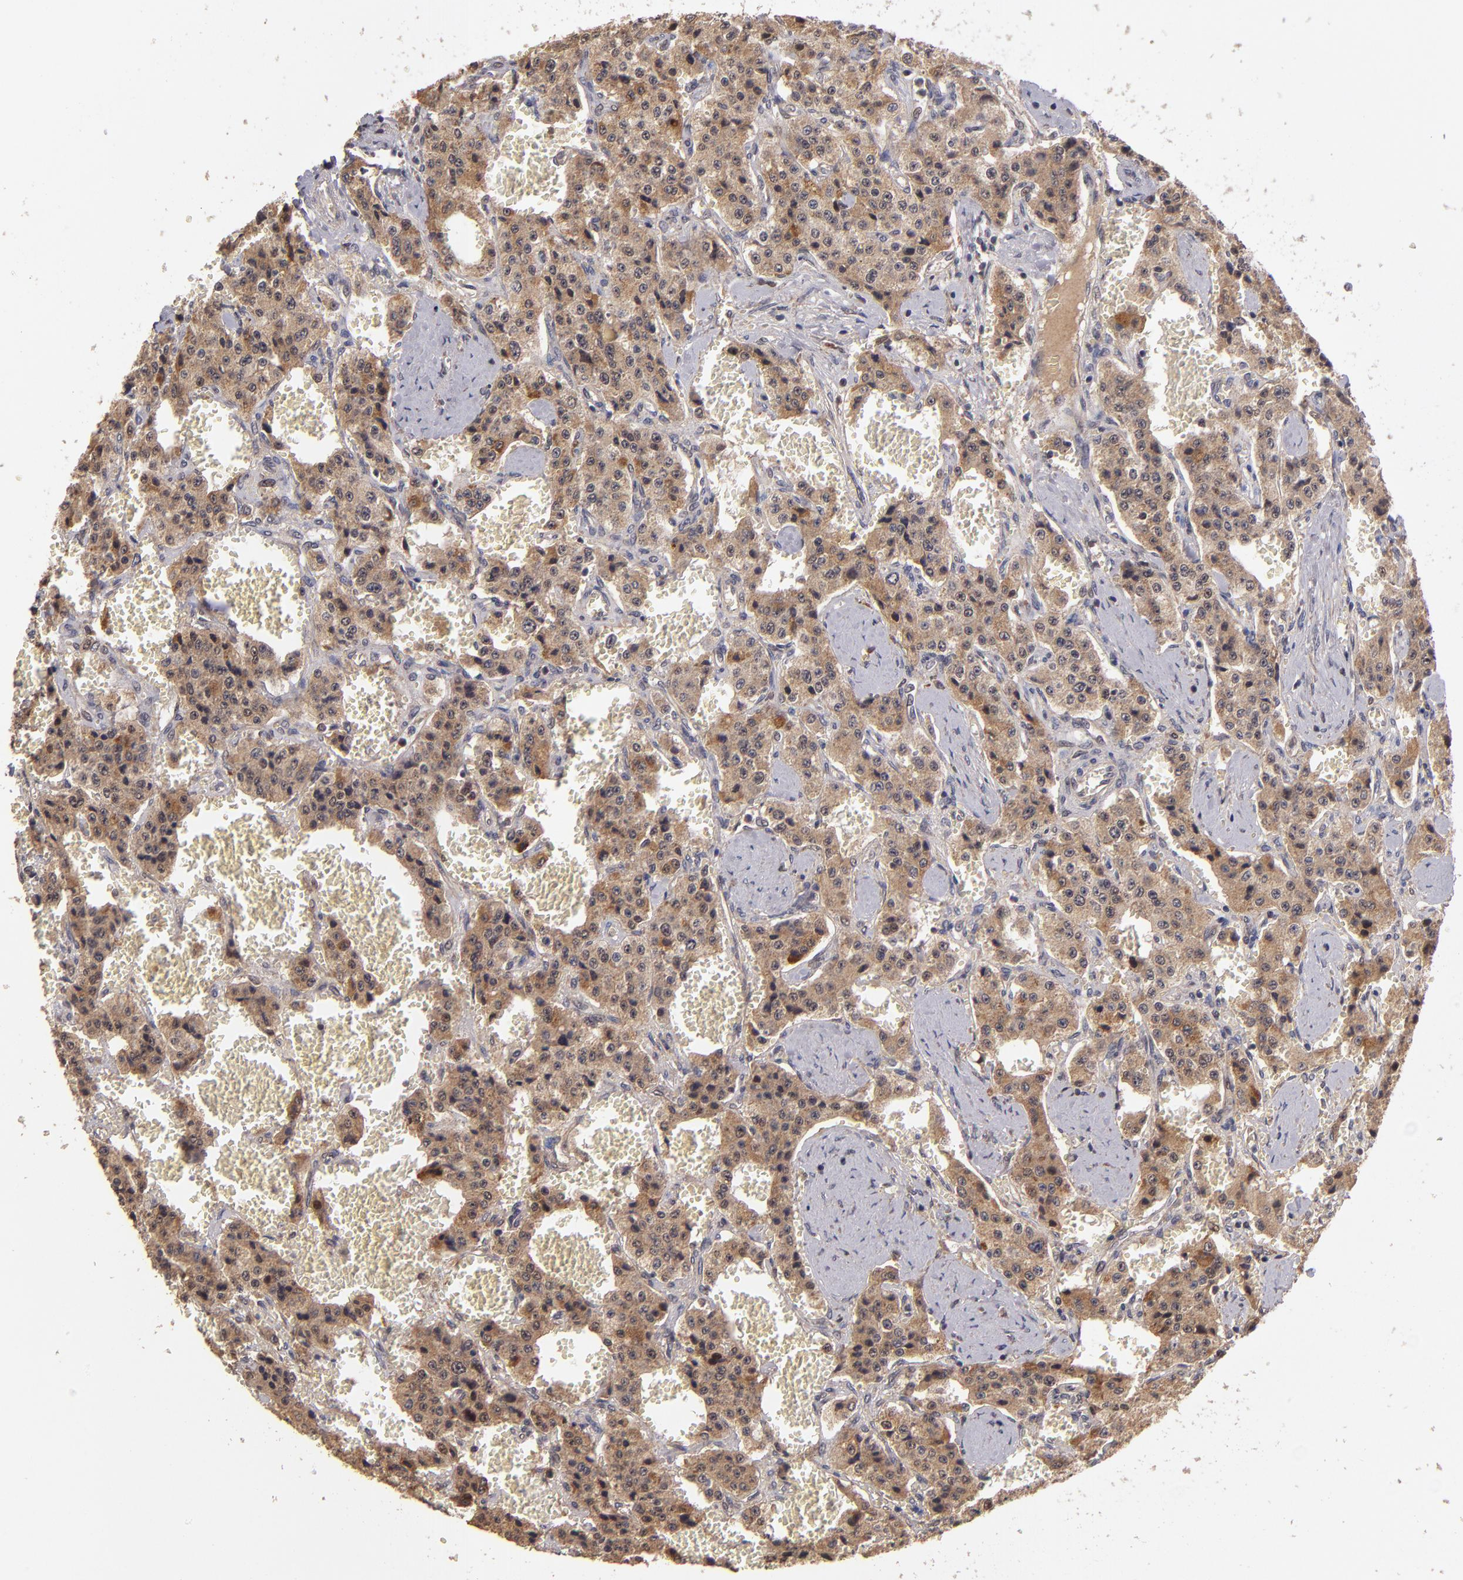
{"staining": {"intensity": "moderate", "quantity": ">75%", "location": "cytoplasmic/membranous"}, "tissue": "carcinoid", "cell_type": "Tumor cells", "image_type": "cancer", "snomed": [{"axis": "morphology", "description": "Carcinoid, malignant, NOS"}, {"axis": "topography", "description": "Small intestine"}], "caption": "Immunohistochemistry (IHC) (DAB (3,3'-diaminobenzidine)) staining of human carcinoid shows moderate cytoplasmic/membranous protein expression in approximately >75% of tumor cells.", "gene": "ABHD12B", "patient": {"sex": "male", "age": 52}}